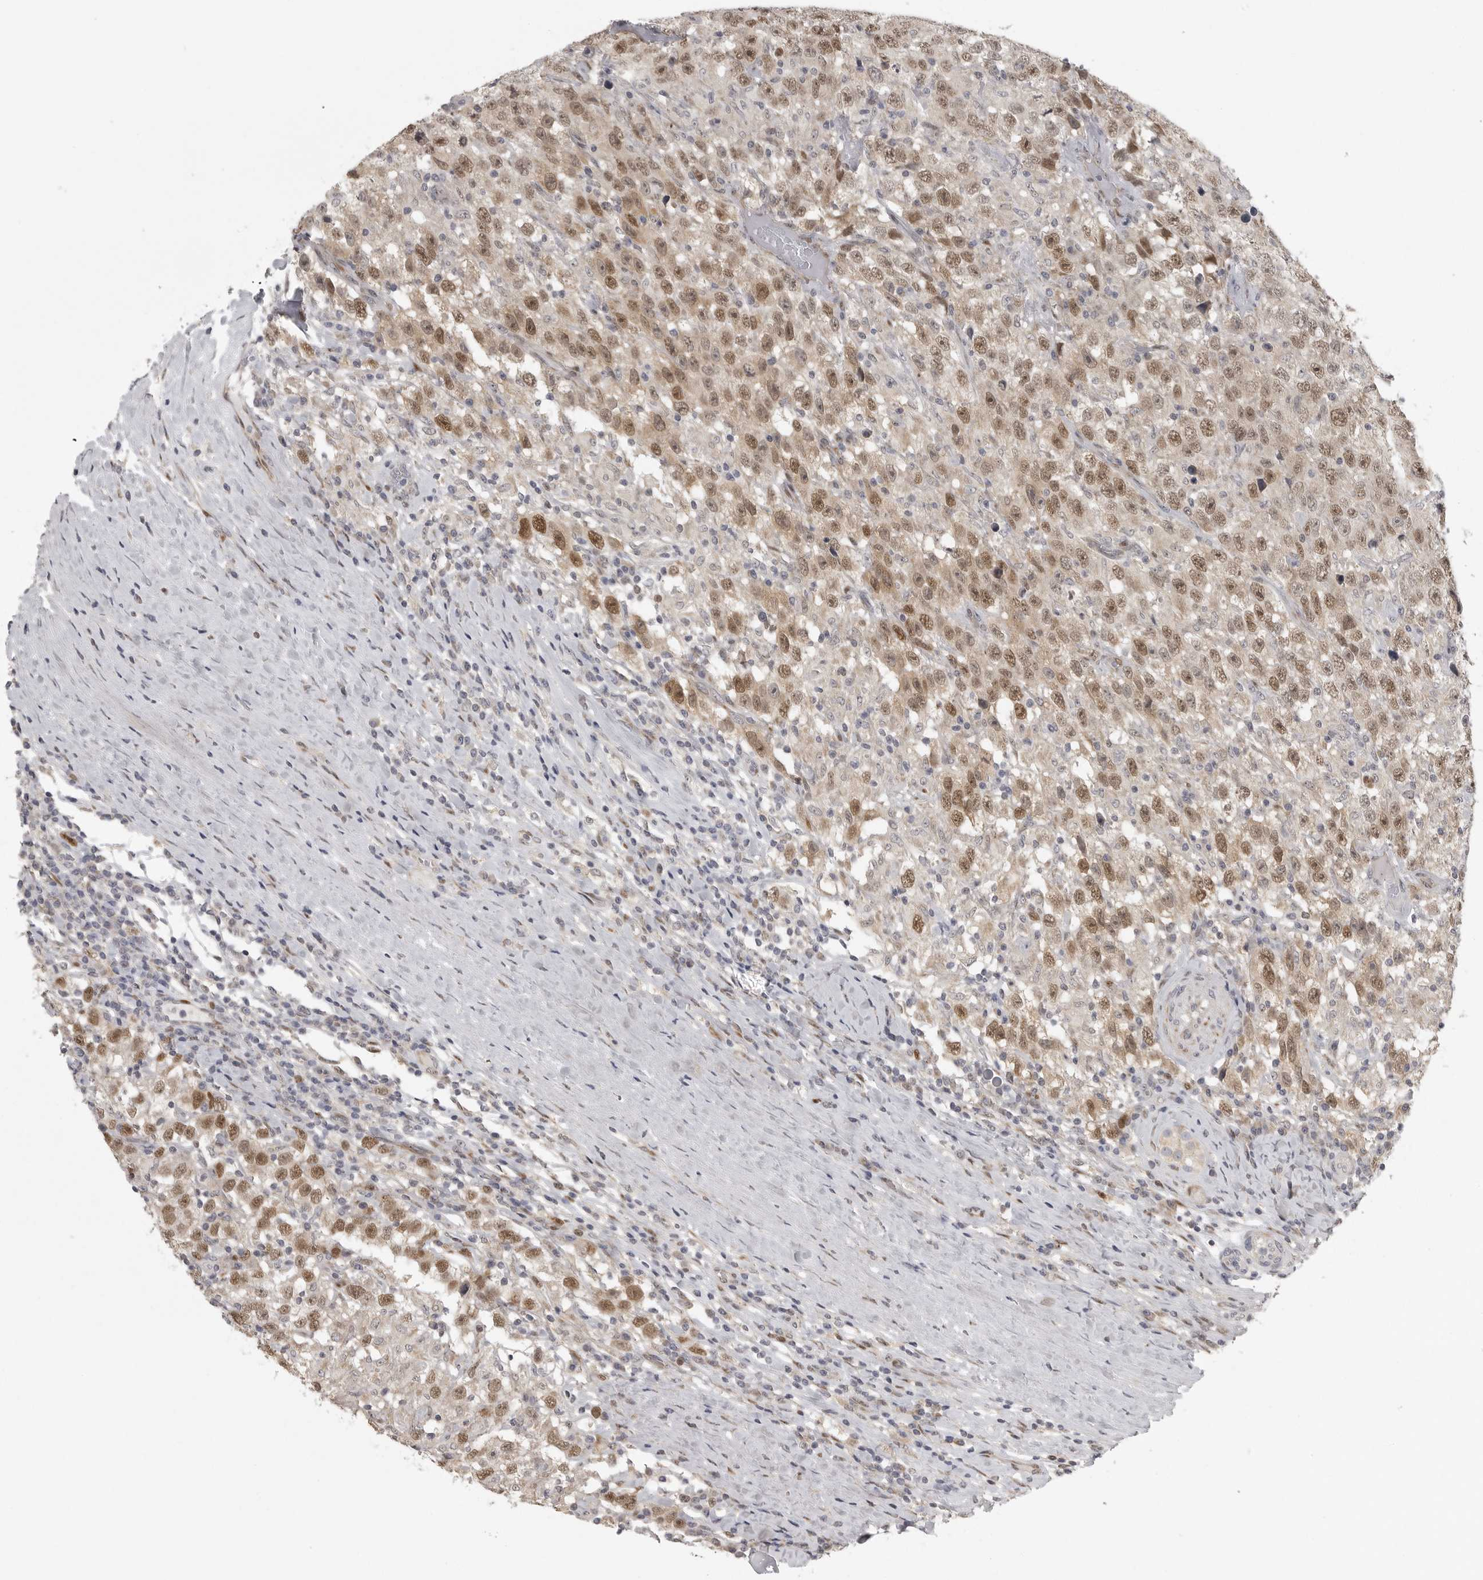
{"staining": {"intensity": "moderate", "quantity": ">75%", "location": "nuclear"}, "tissue": "testis cancer", "cell_type": "Tumor cells", "image_type": "cancer", "snomed": [{"axis": "morphology", "description": "Seminoma, NOS"}, {"axis": "topography", "description": "Testis"}], "caption": "Immunohistochemical staining of human testis cancer exhibits medium levels of moderate nuclear protein staining in about >75% of tumor cells.", "gene": "POLE2", "patient": {"sex": "male", "age": 41}}